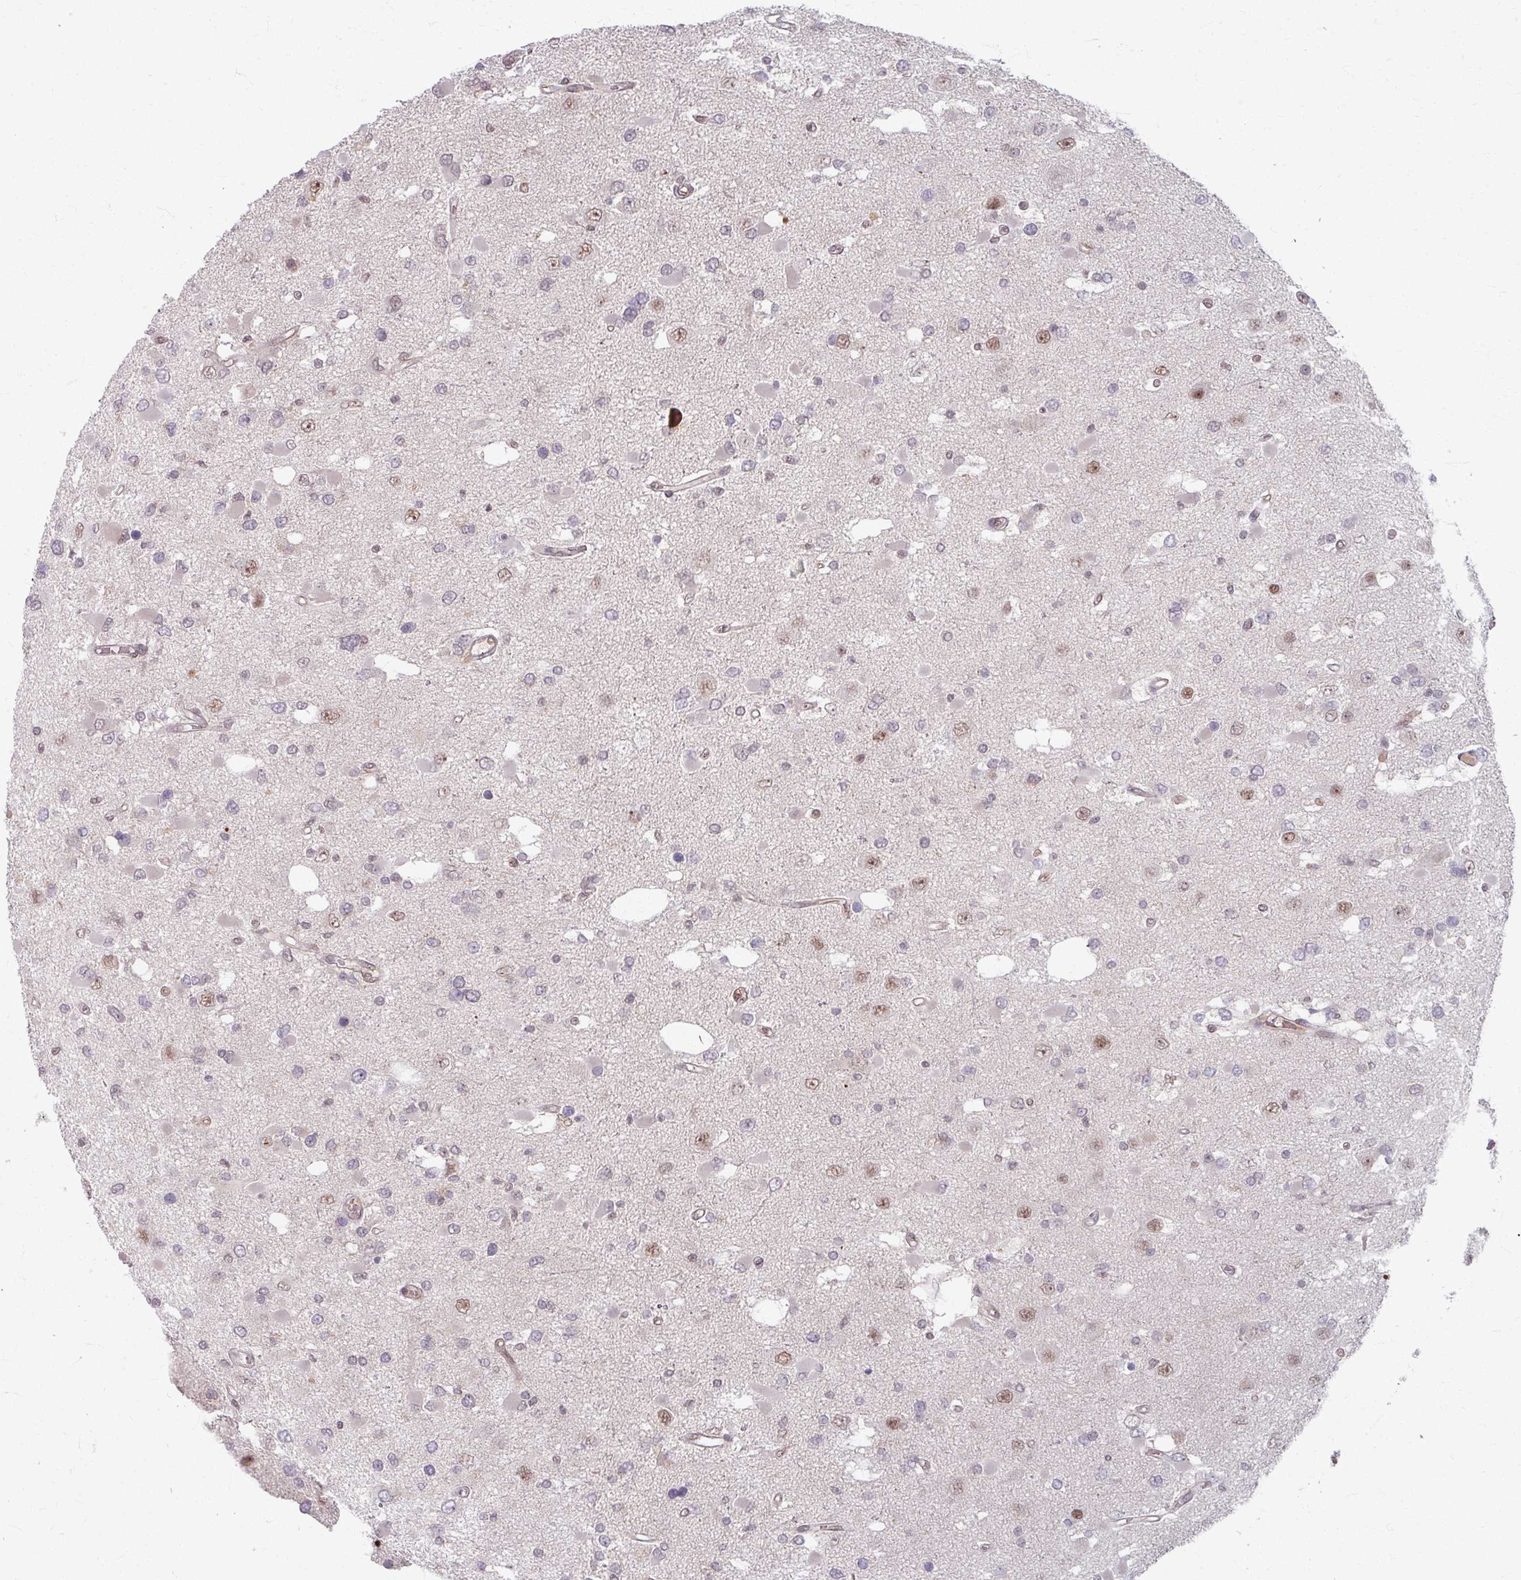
{"staining": {"intensity": "weak", "quantity": "25%-75%", "location": "nuclear"}, "tissue": "glioma", "cell_type": "Tumor cells", "image_type": "cancer", "snomed": [{"axis": "morphology", "description": "Glioma, malignant, High grade"}, {"axis": "topography", "description": "Brain"}], "caption": "Protein staining of high-grade glioma (malignant) tissue reveals weak nuclear expression in about 25%-75% of tumor cells.", "gene": "KLC3", "patient": {"sex": "male", "age": 53}}